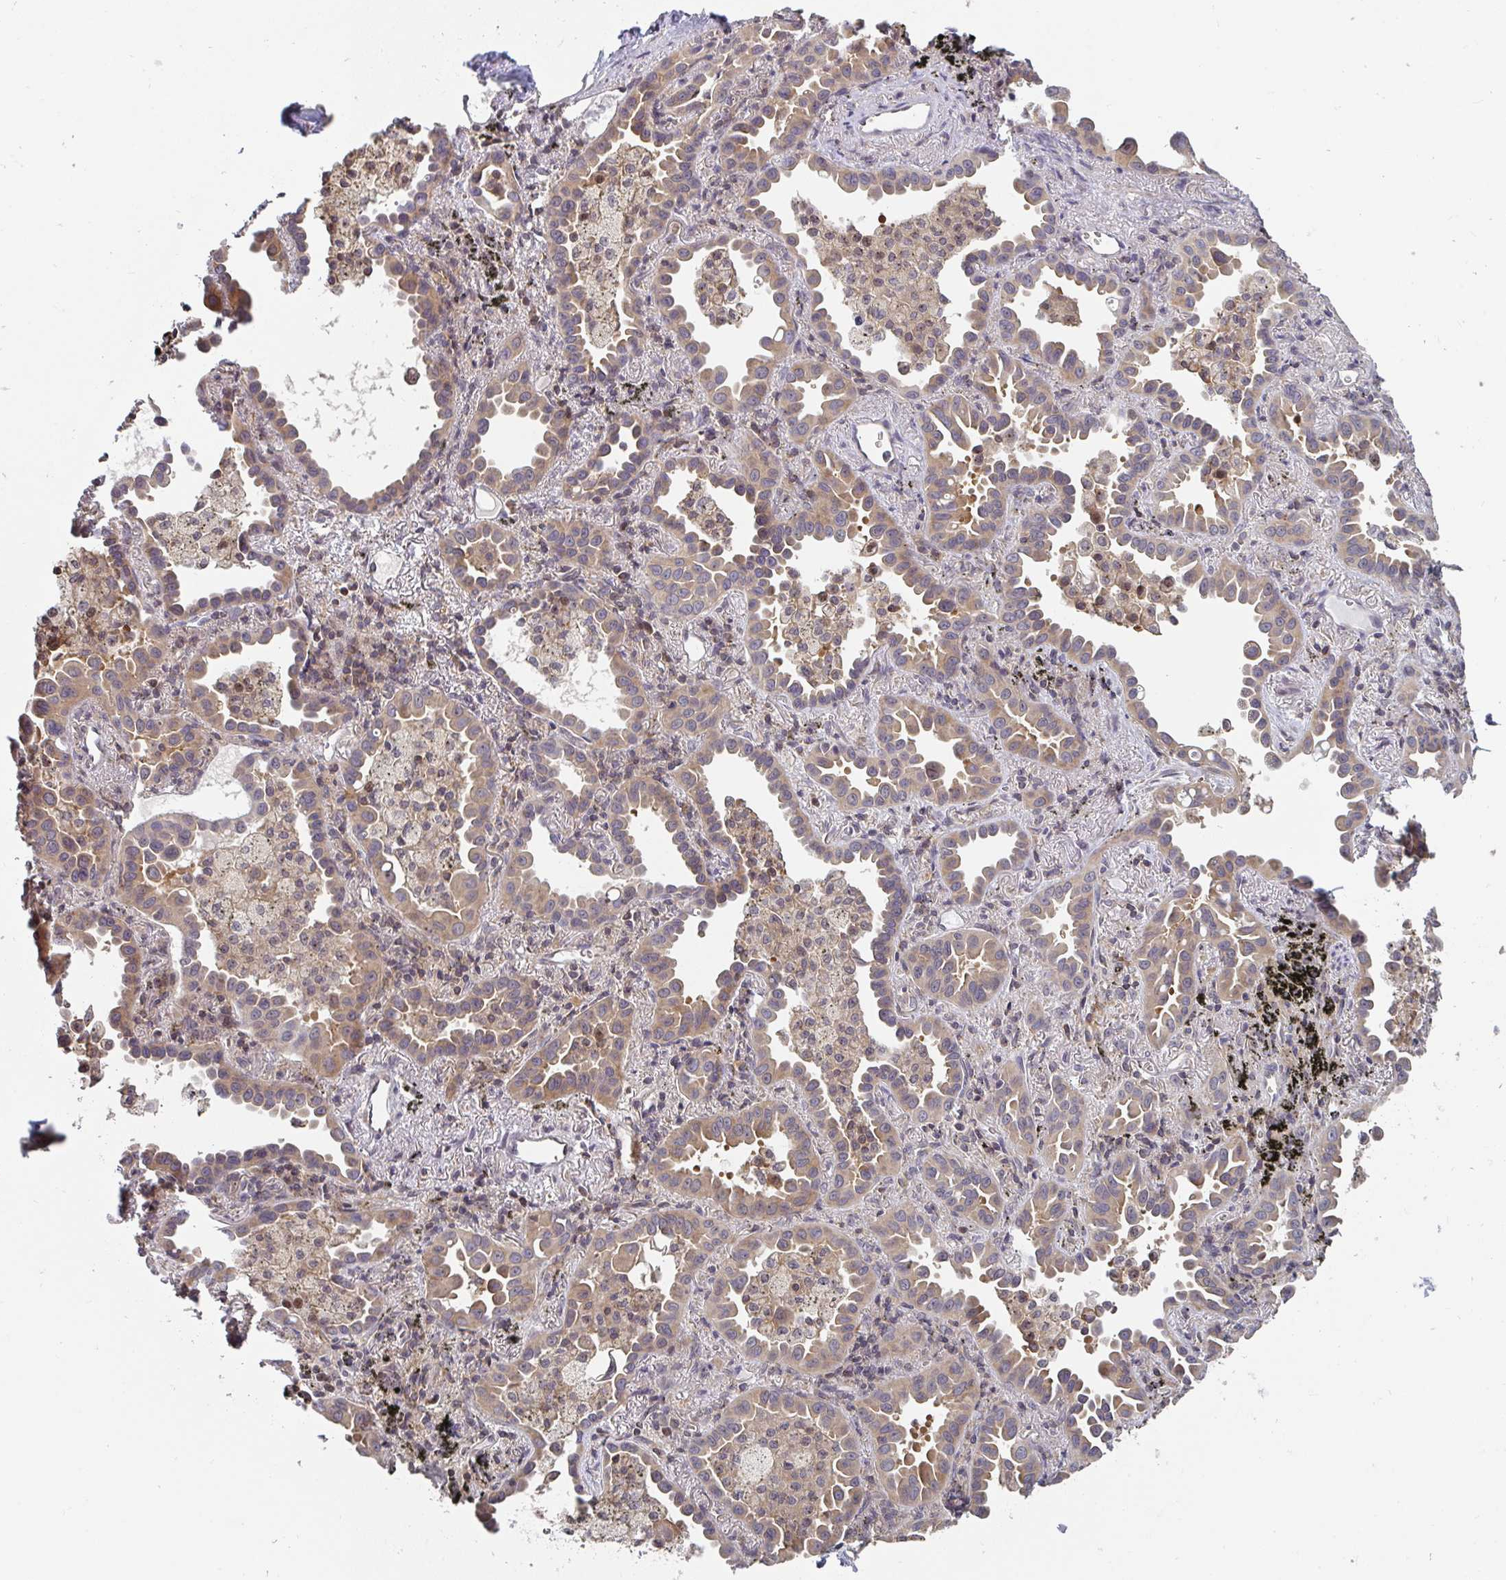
{"staining": {"intensity": "weak", "quantity": ">75%", "location": "cytoplasmic/membranous"}, "tissue": "lung cancer", "cell_type": "Tumor cells", "image_type": "cancer", "snomed": [{"axis": "morphology", "description": "Adenocarcinoma, NOS"}, {"axis": "topography", "description": "Lung"}], "caption": "Human adenocarcinoma (lung) stained with a protein marker demonstrates weak staining in tumor cells.", "gene": "RANGRF", "patient": {"sex": "male", "age": 68}}